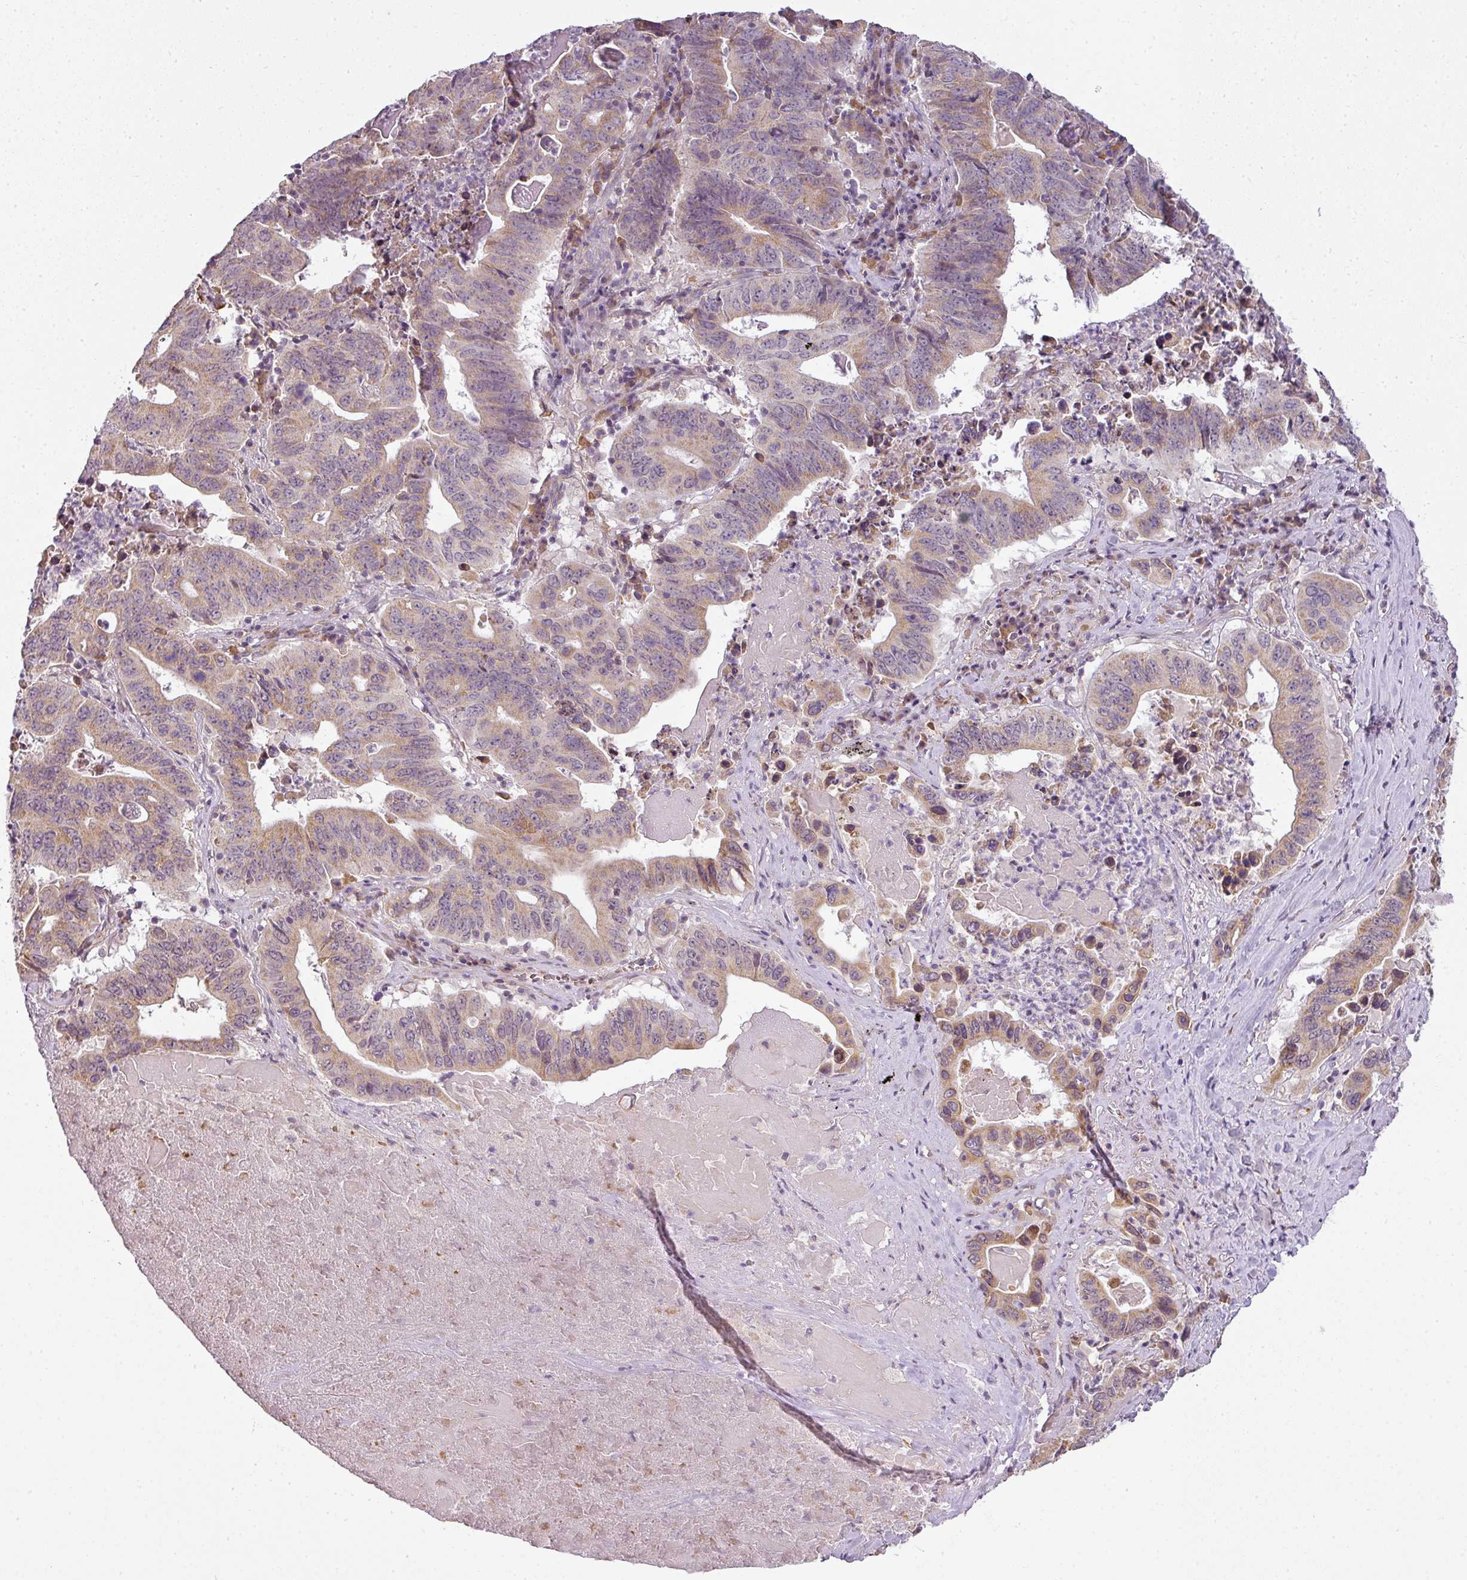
{"staining": {"intensity": "moderate", "quantity": "25%-75%", "location": "cytoplasmic/membranous"}, "tissue": "lung cancer", "cell_type": "Tumor cells", "image_type": "cancer", "snomed": [{"axis": "morphology", "description": "Adenocarcinoma, NOS"}, {"axis": "topography", "description": "Lung"}], "caption": "Brown immunohistochemical staining in human lung cancer (adenocarcinoma) demonstrates moderate cytoplasmic/membranous staining in about 25%-75% of tumor cells.", "gene": "LY75", "patient": {"sex": "female", "age": 60}}